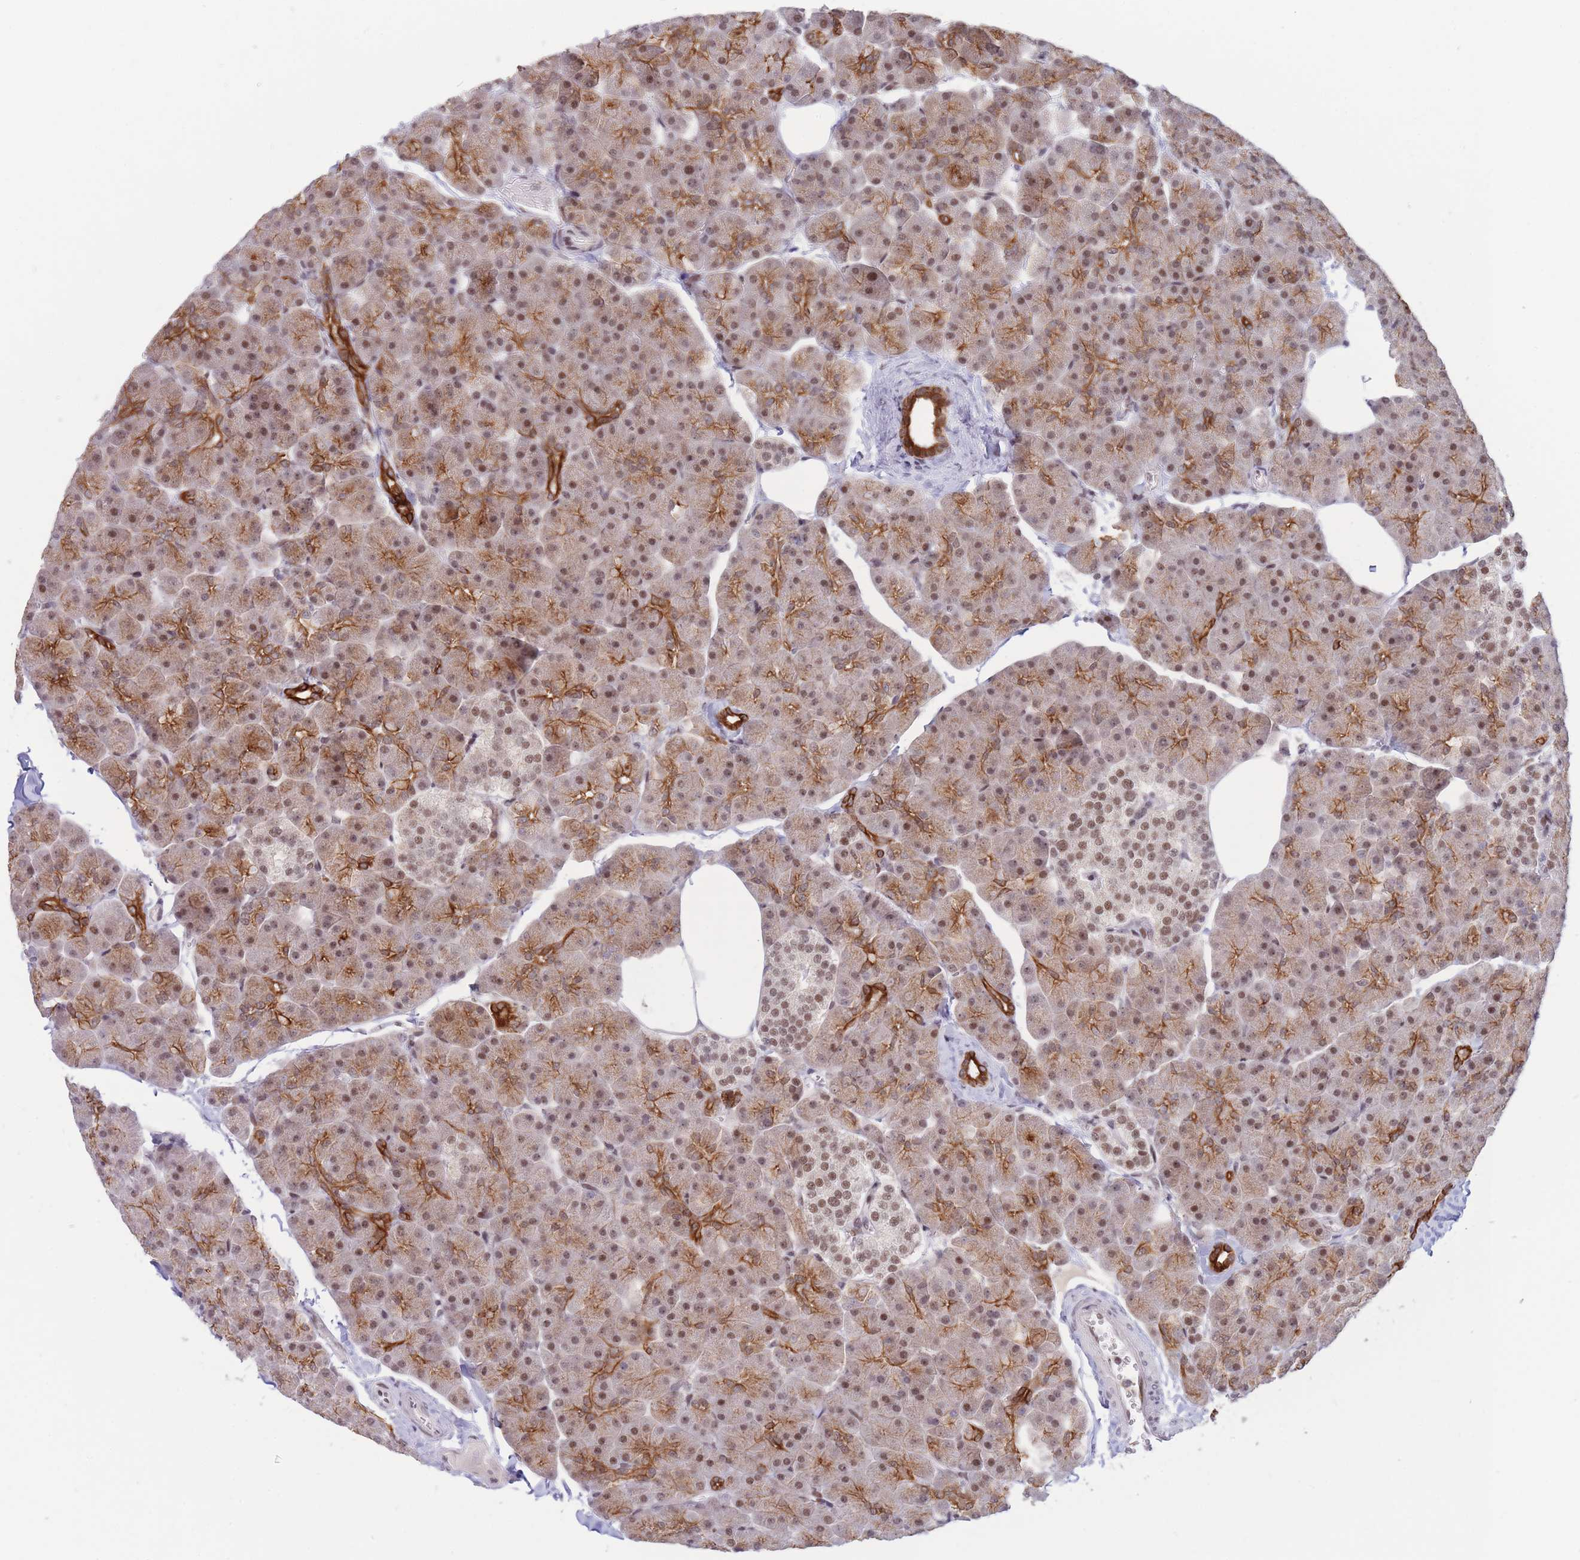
{"staining": {"intensity": "strong", "quantity": "25%-75%", "location": "cytoplasmic/membranous,nuclear"}, "tissue": "pancreas", "cell_type": "Exocrine glandular cells", "image_type": "normal", "snomed": [{"axis": "morphology", "description": "Normal tissue, NOS"}, {"axis": "topography", "description": "Pancreas"}], "caption": "Brown immunohistochemical staining in unremarkable pancreas shows strong cytoplasmic/membranous,nuclear positivity in approximately 25%-75% of exocrine glandular cells.", "gene": "TARBP2", "patient": {"sex": "male", "age": 35}}